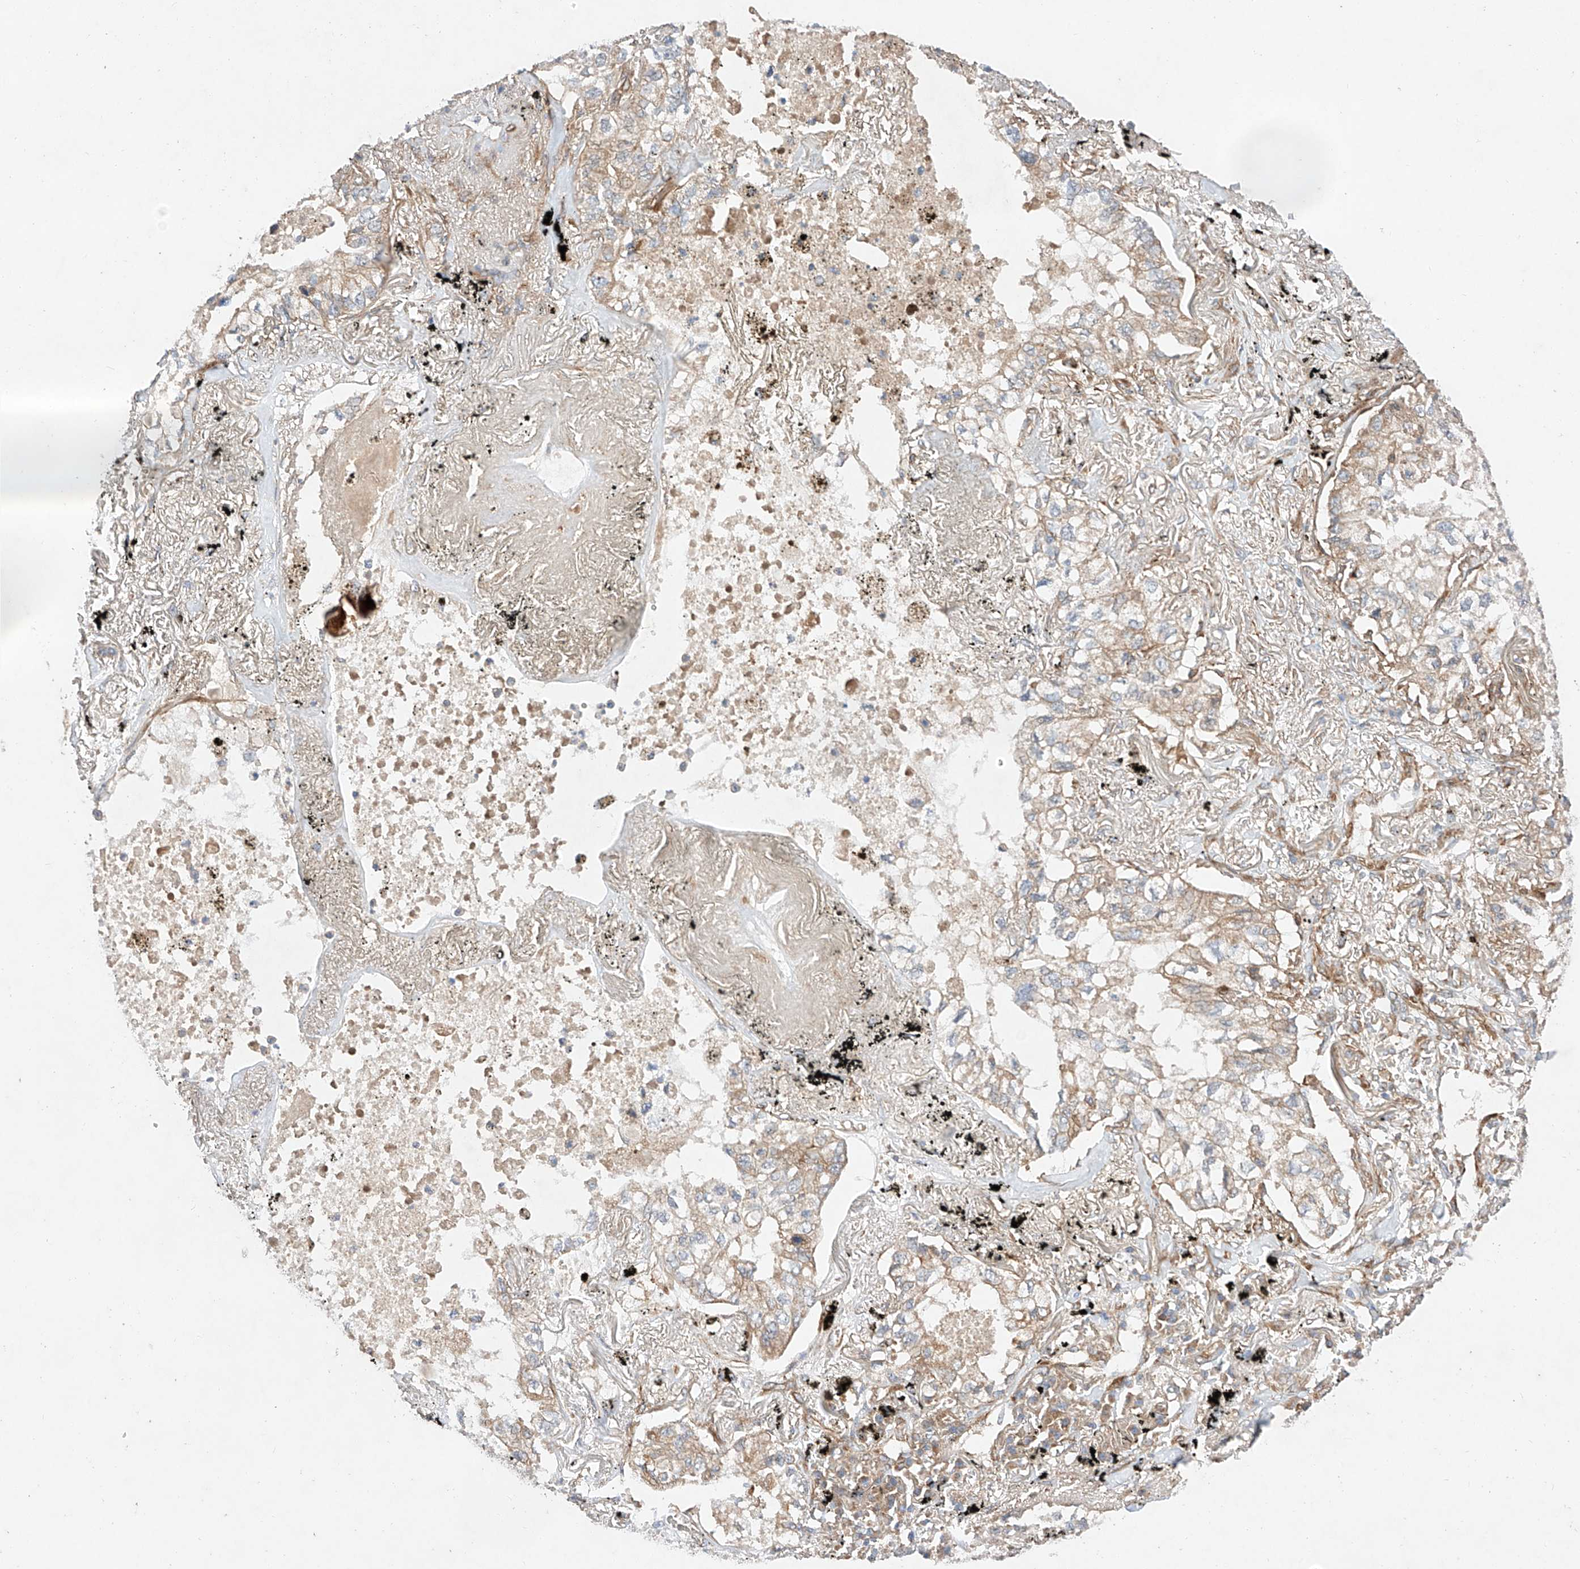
{"staining": {"intensity": "weak", "quantity": "25%-75%", "location": "cytoplasmic/membranous"}, "tissue": "lung cancer", "cell_type": "Tumor cells", "image_type": "cancer", "snomed": [{"axis": "morphology", "description": "Adenocarcinoma, NOS"}, {"axis": "topography", "description": "Lung"}], "caption": "Adenocarcinoma (lung) stained with DAB (3,3'-diaminobenzidine) immunohistochemistry (IHC) demonstrates low levels of weak cytoplasmic/membranous staining in about 25%-75% of tumor cells.", "gene": "RAB23", "patient": {"sex": "male", "age": 65}}